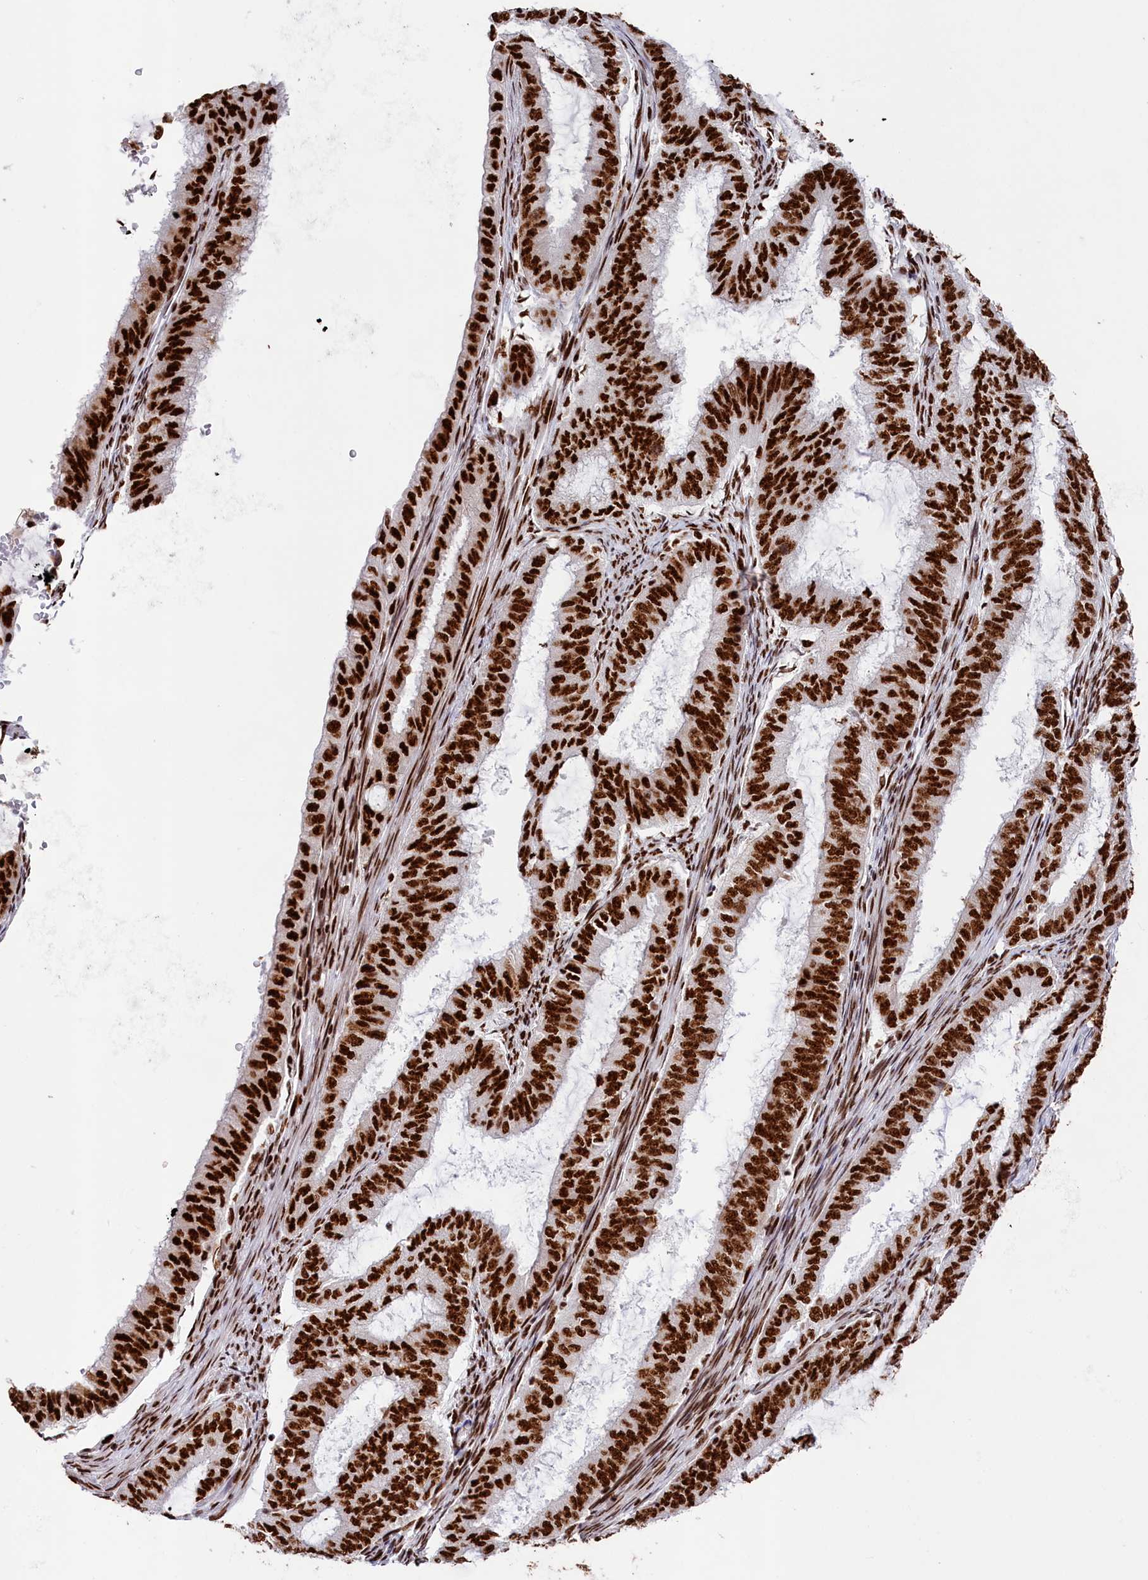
{"staining": {"intensity": "strong", "quantity": ">75%", "location": "nuclear"}, "tissue": "endometrial cancer", "cell_type": "Tumor cells", "image_type": "cancer", "snomed": [{"axis": "morphology", "description": "Adenocarcinoma, NOS"}, {"axis": "topography", "description": "Endometrium"}], "caption": "Protein staining of endometrial adenocarcinoma tissue demonstrates strong nuclear positivity in about >75% of tumor cells. The protein is shown in brown color, while the nuclei are stained blue.", "gene": "SNRNP70", "patient": {"sex": "female", "age": 51}}